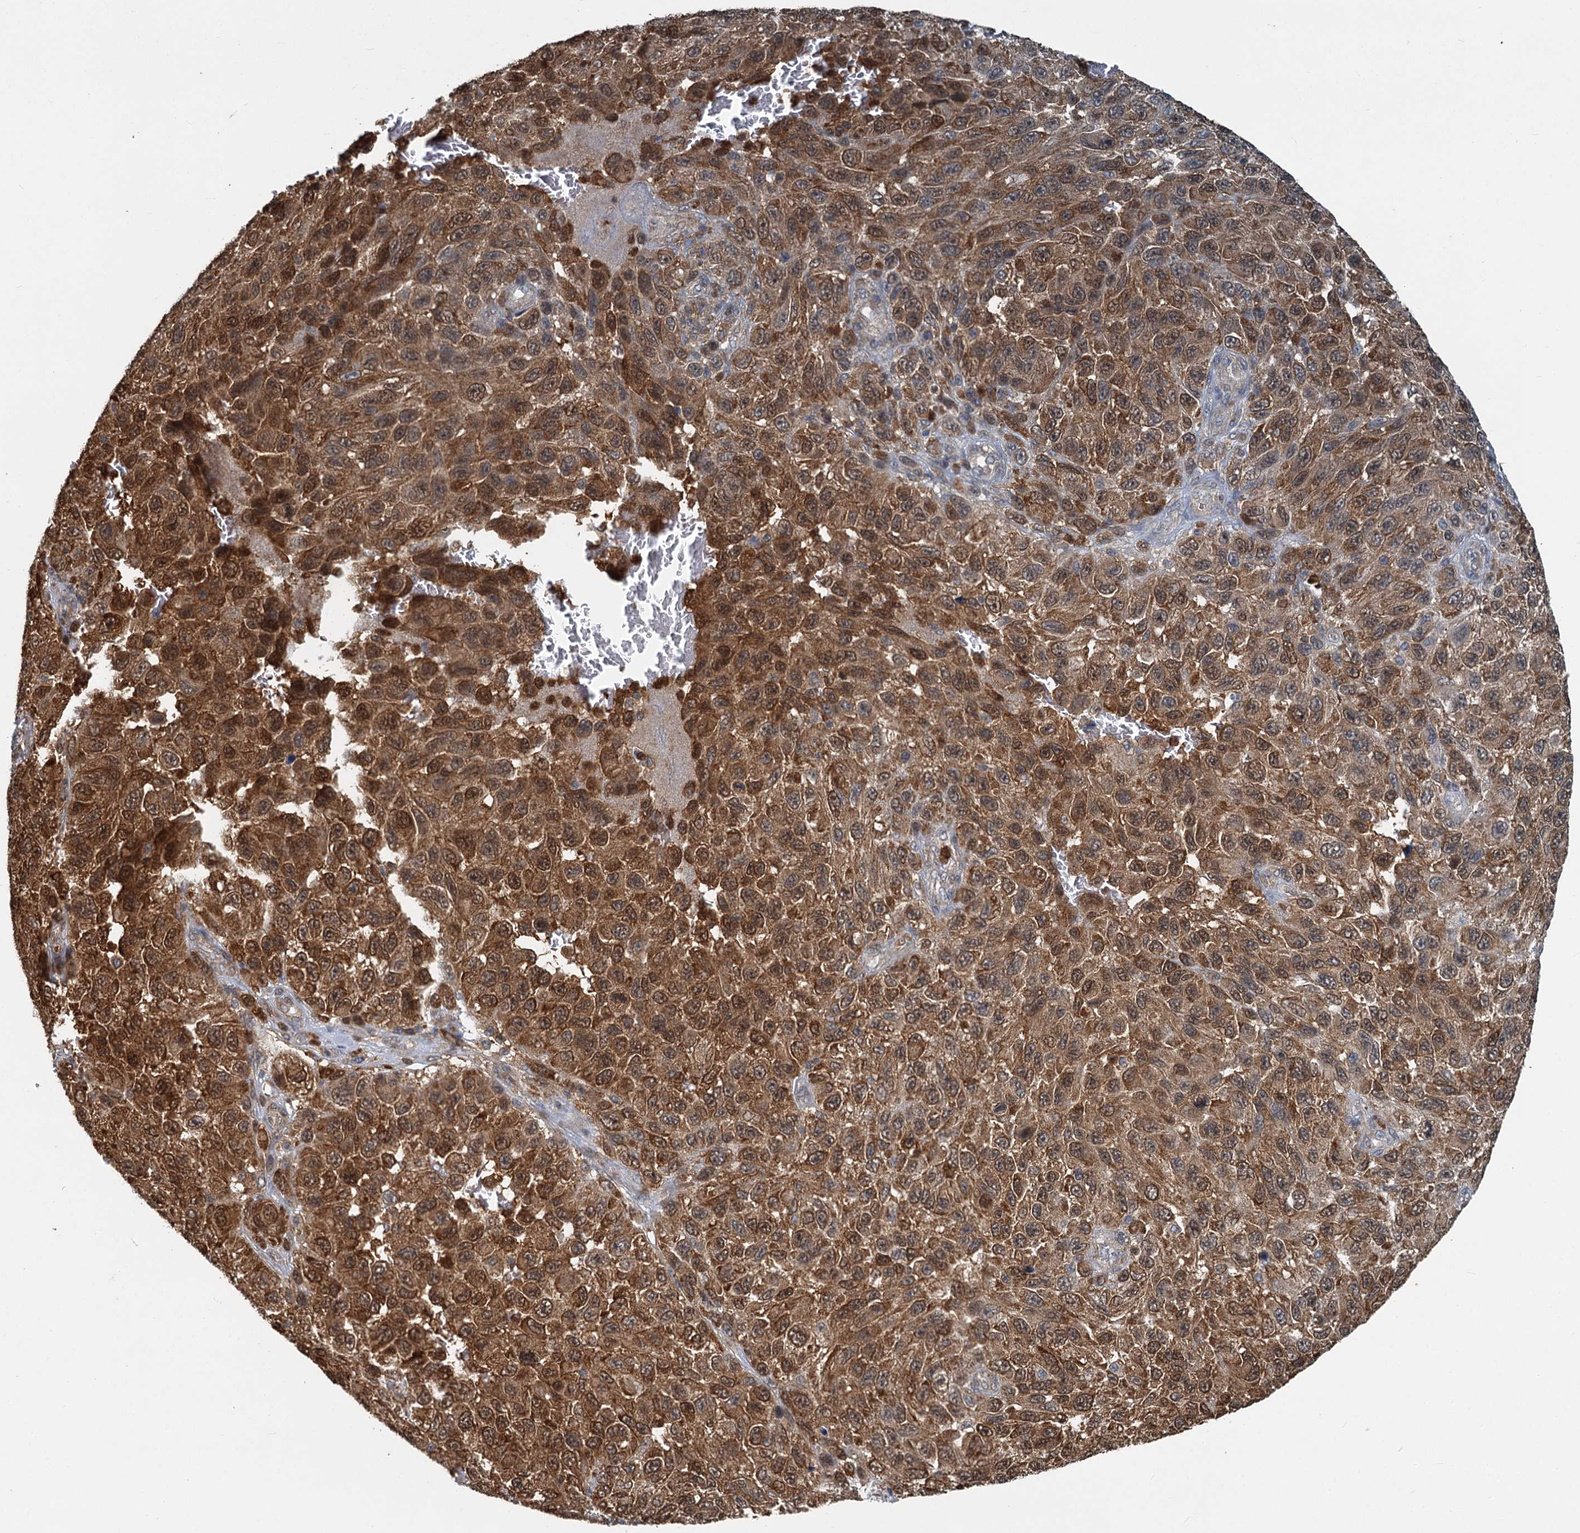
{"staining": {"intensity": "strong", "quantity": ">75%", "location": "cytoplasmic/membranous"}, "tissue": "melanoma", "cell_type": "Tumor cells", "image_type": "cancer", "snomed": [{"axis": "morphology", "description": "Normal tissue, NOS"}, {"axis": "morphology", "description": "Malignant melanoma, NOS"}, {"axis": "topography", "description": "Skin"}], "caption": "IHC of melanoma reveals high levels of strong cytoplasmic/membranous positivity in about >75% of tumor cells. Using DAB (brown) and hematoxylin (blue) stains, captured at high magnification using brightfield microscopy.", "gene": "GPI", "patient": {"sex": "female", "age": 96}}